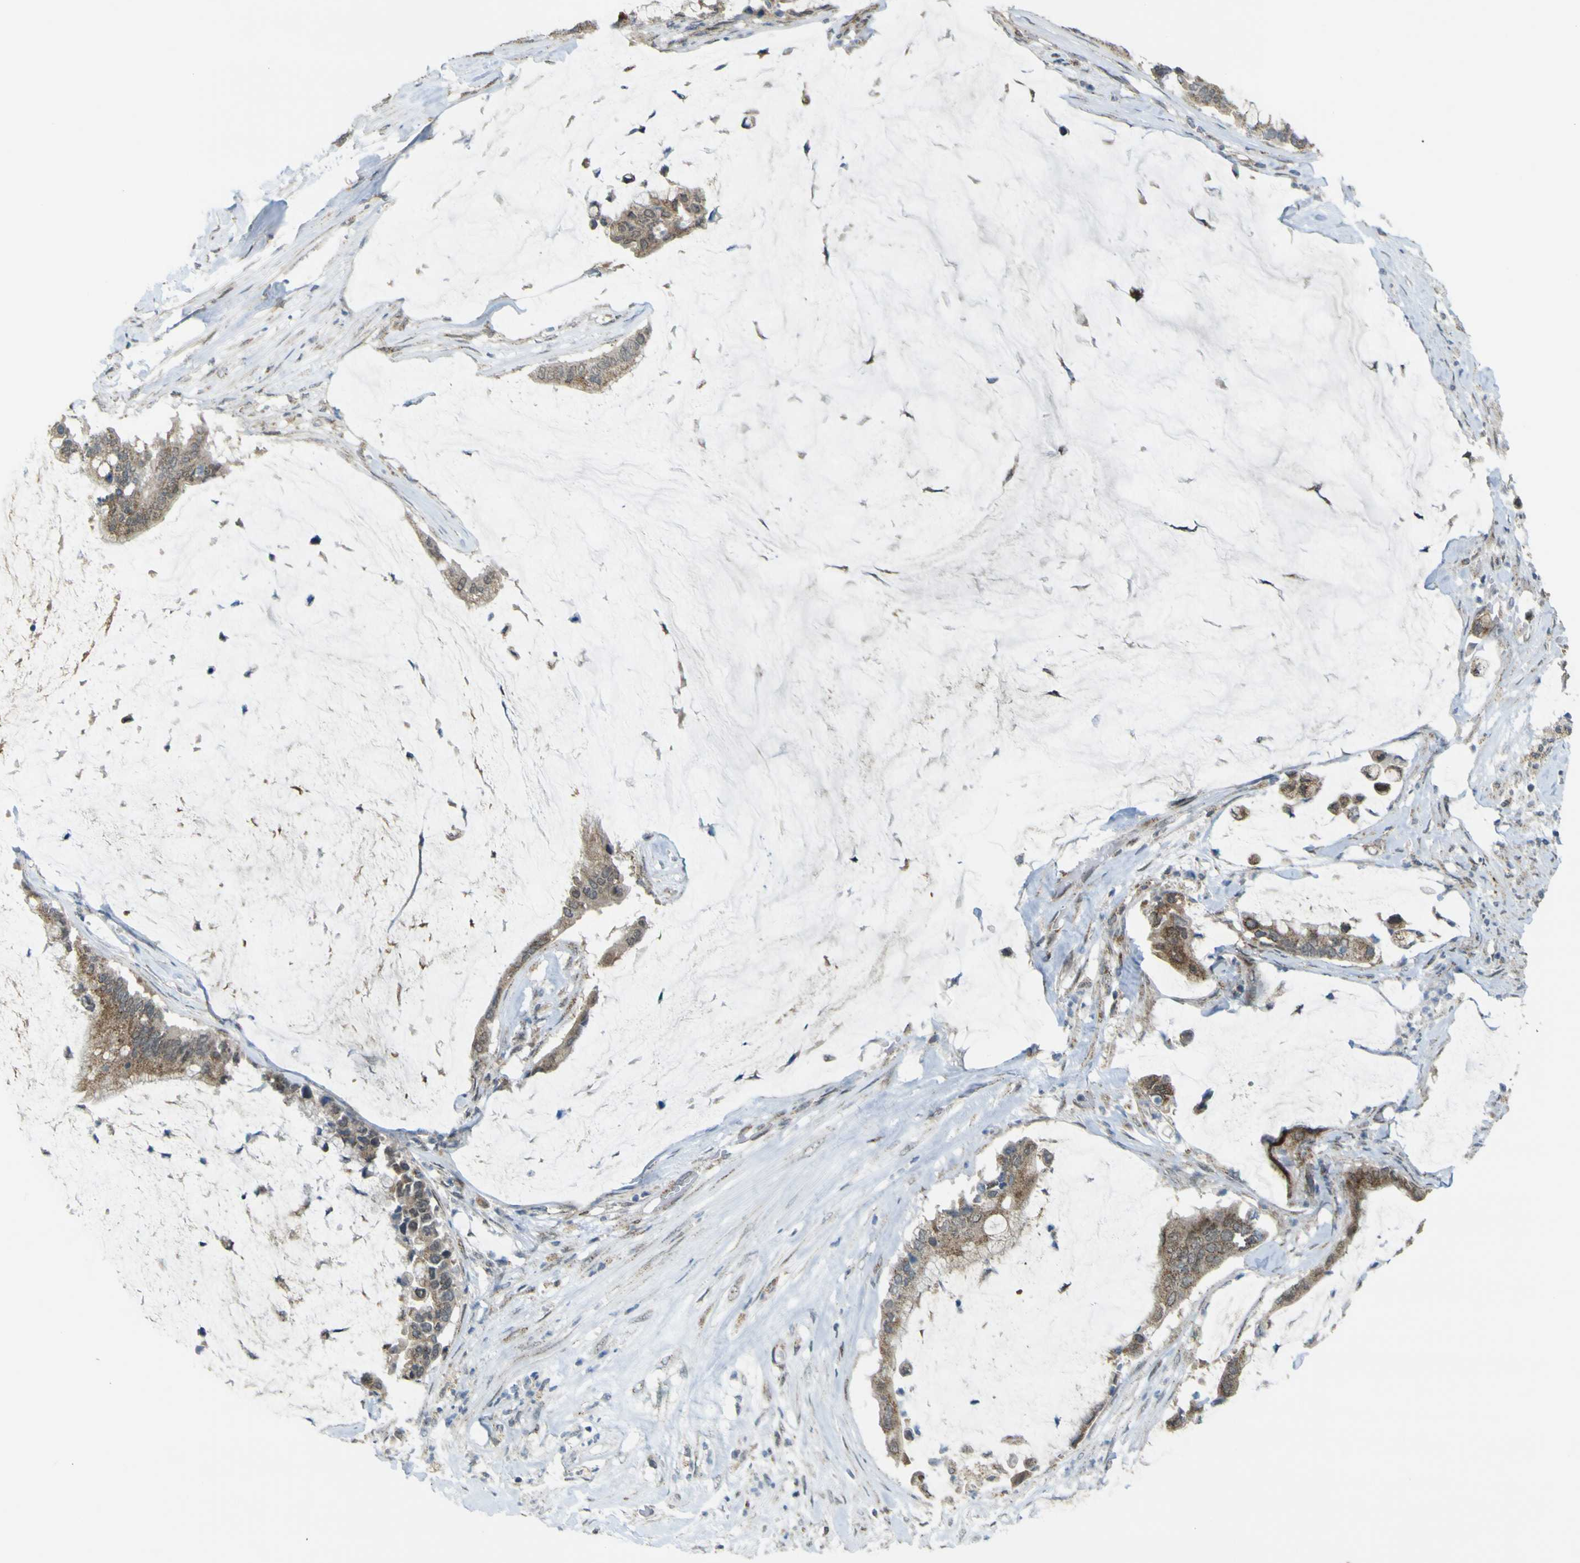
{"staining": {"intensity": "moderate", "quantity": ">75%", "location": "cytoplasmic/membranous"}, "tissue": "pancreatic cancer", "cell_type": "Tumor cells", "image_type": "cancer", "snomed": [{"axis": "morphology", "description": "Adenocarcinoma, NOS"}, {"axis": "topography", "description": "Pancreas"}], "caption": "The immunohistochemical stain shows moderate cytoplasmic/membranous positivity in tumor cells of pancreatic cancer (adenocarcinoma) tissue.", "gene": "ACBD5", "patient": {"sex": "male", "age": 41}}